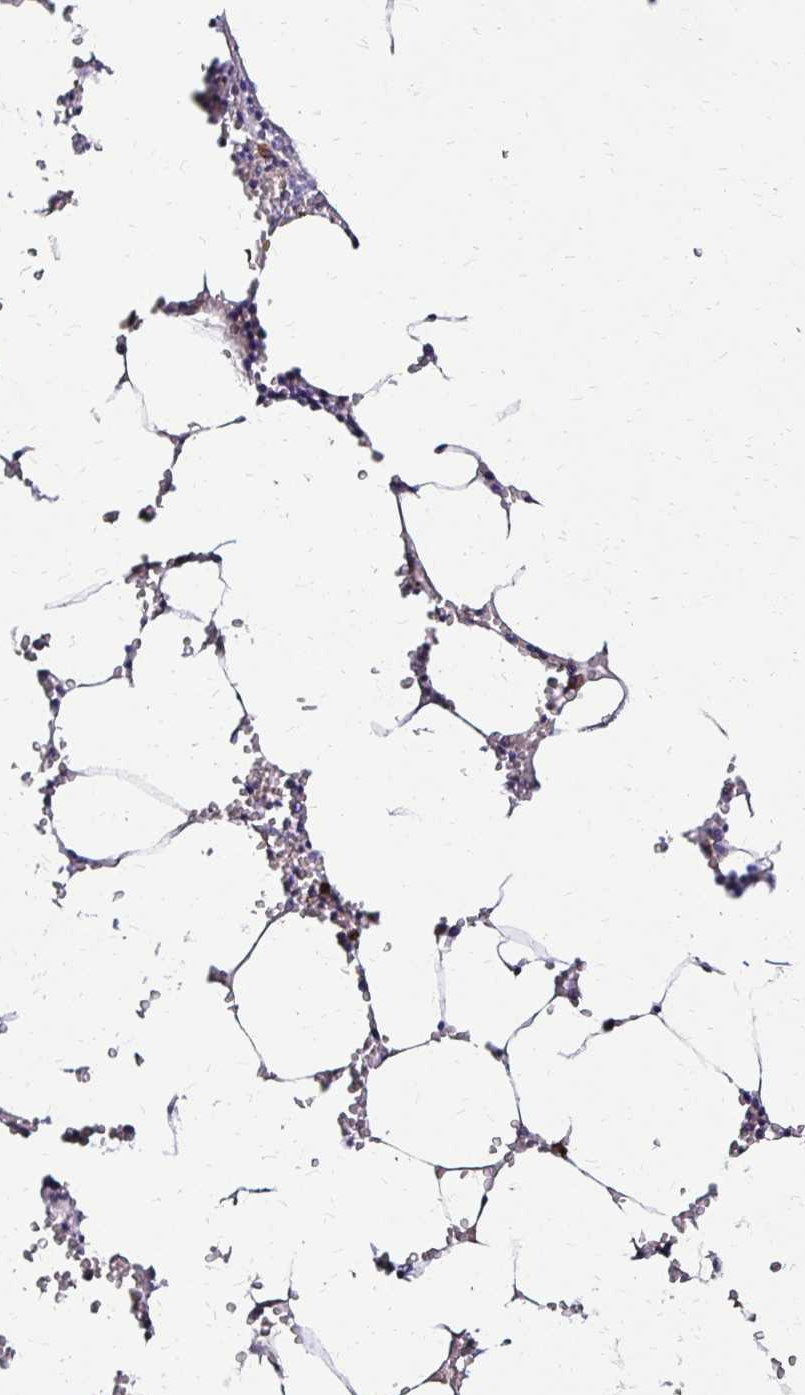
{"staining": {"intensity": "negative", "quantity": "none", "location": "none"}, "tissue": "bone marrow", "cell_type": "Hematopoietic cells", "image_type": "normal", "snomed": [{"axis": "morphology", "description": "Normal tissue, NOS"}, {"axis": "topography", "description": "Bone marrow"}], "caption": "Immunohistochemistry photomicrograph of unremarkable bone marrow: bone marrow stained with DAB exhibits no significant protein positivity in hematopoietic cells.", "gene": "PRIMA1", "patient": {"sex": "male", "age": 54}}